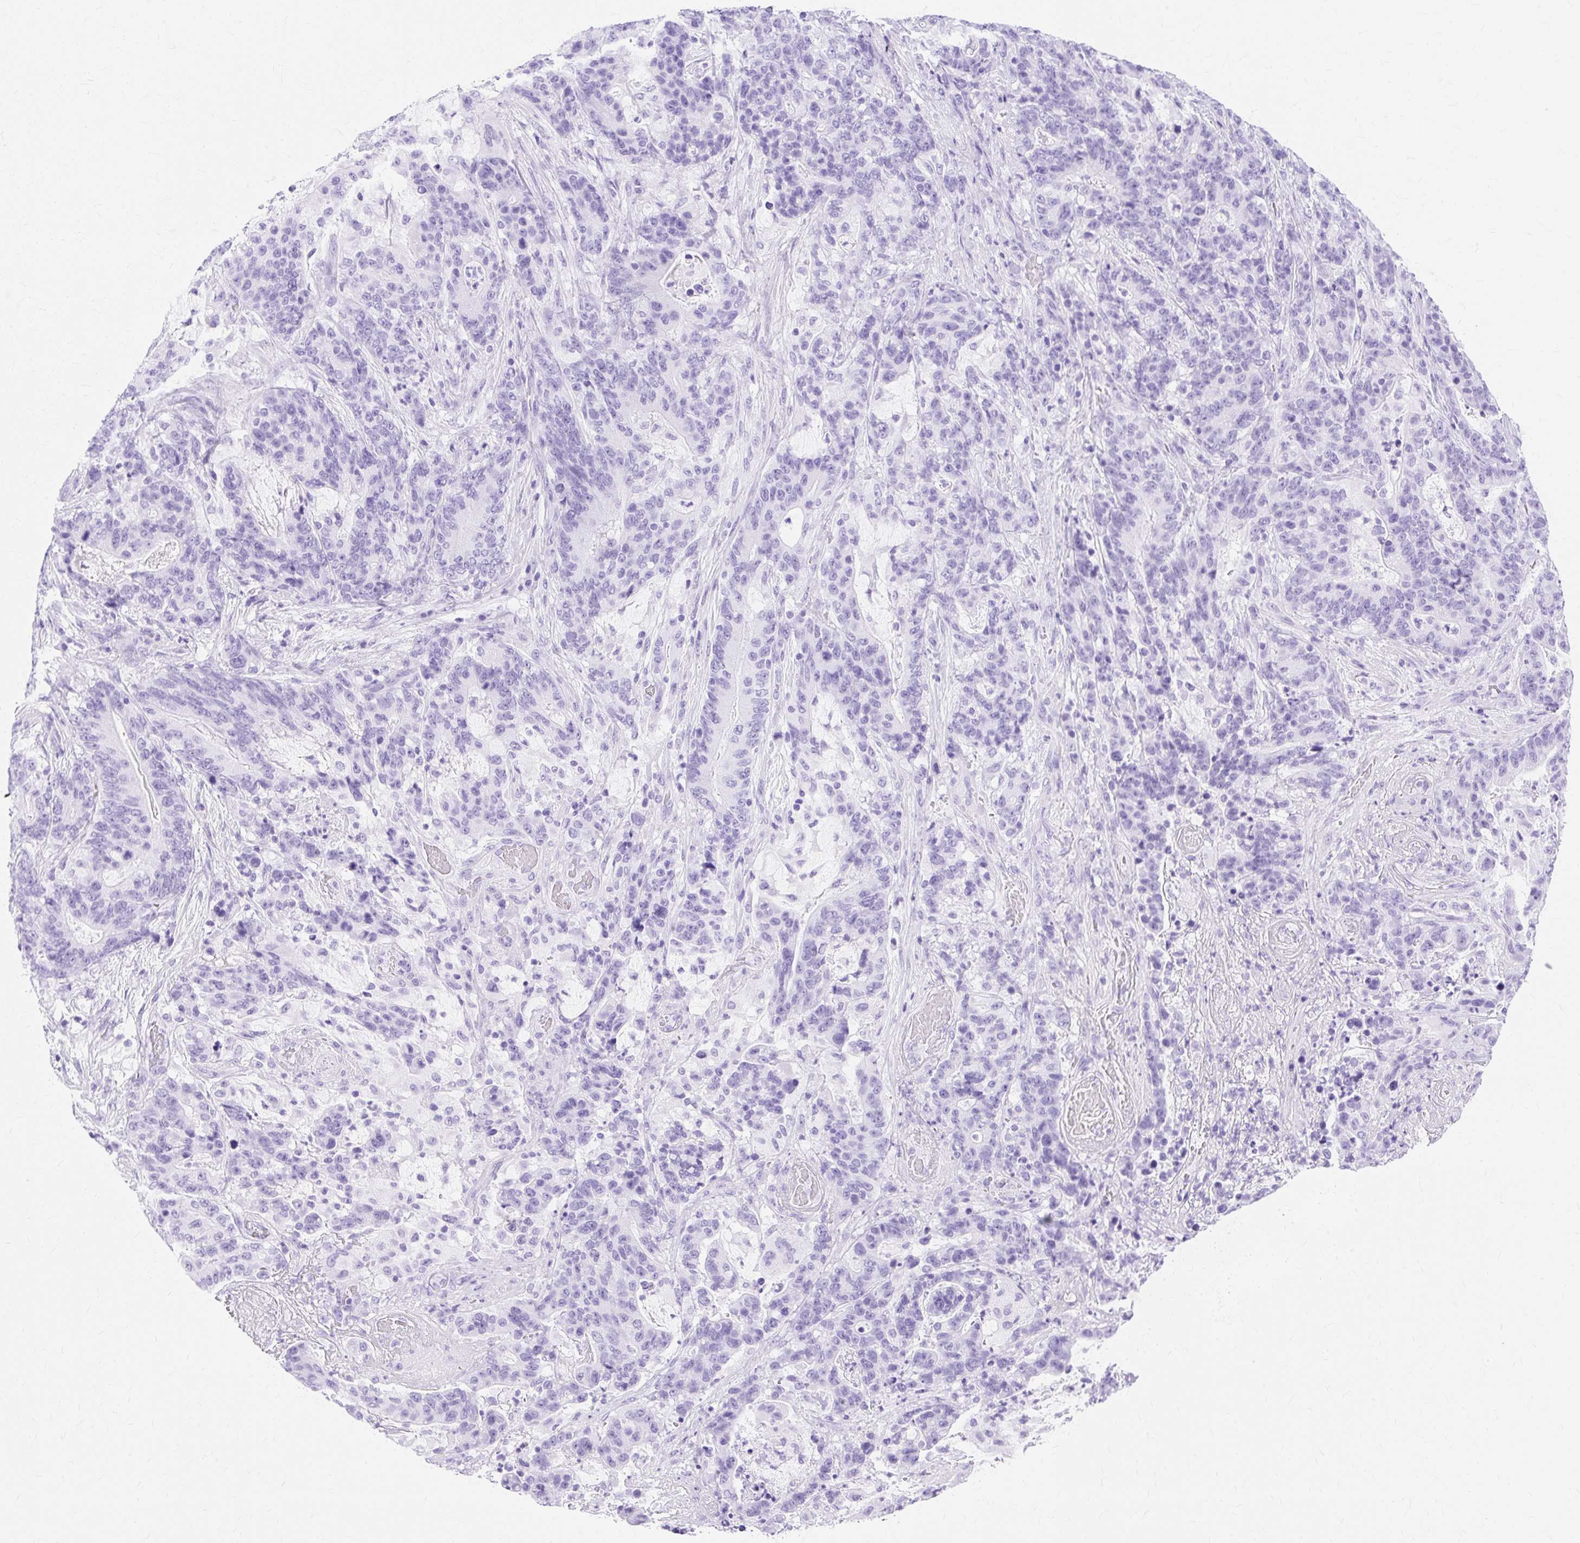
{"staining": {"intensity": "negative", "quantity": "none", "location": "none"}, "tissue": "stomach cancer", "cell_type": "Tumor cells", "image_type": "cancer", "snomed": [{"axis": "morphology", "description": "Normal tissue, NOS"}, {"axis": "morphology", "description": "Adenocarcinoma, NOS"}, {"axis": "topography", "description": "Stomach"}], "caption": "Photomicrograph shows no protein positivity in tumor cells of stomach adenocarcinoma tissue. (Immunohistochemistry (ihc), brightfield microscopy, high magnification).", "gene": "MBP", "patient": {"sex": "female", "age": 64}}